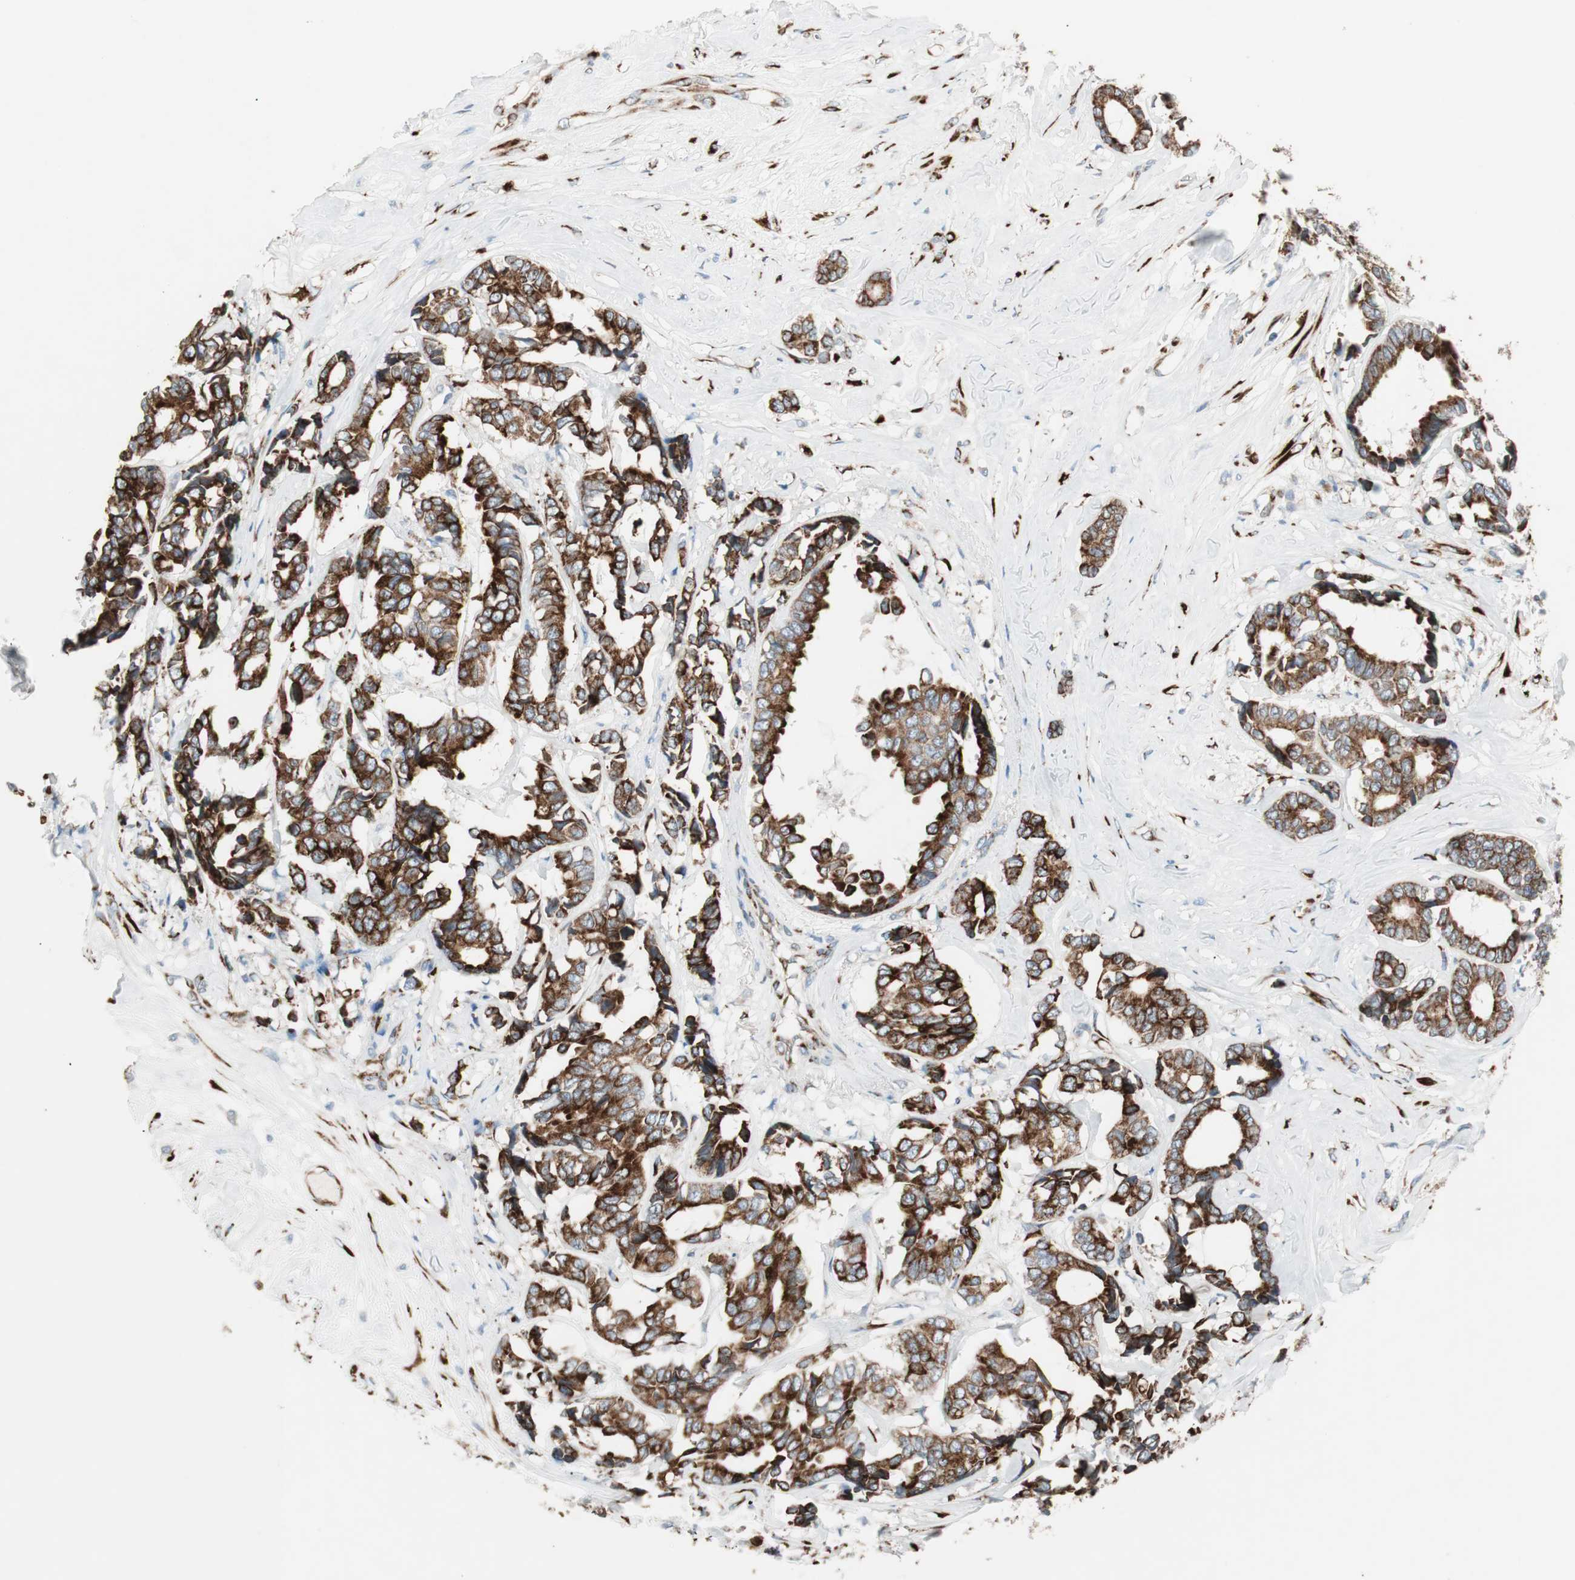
{"staining": {"intensity": "strong", "quantity": ">75%", "location": "cytoplasmic/membranous"}, "tissue": "breast cancer", "cell_type": "Tumor cells", "image_type": "cancer", "snomed": [{"axis": "morphology", "description": "Duct carcinoma"}, {"axis": "topography", "description": "Breast"}], "caption": "Protein positivity by immunohistochemistry reveals strong cytoplasmic/membranous expression in approximately >75% of tumor cells in invasive ductal carcinoma (breast).", "gene": "P4HTM", "patient": {"sex": "female", "age": 87}}